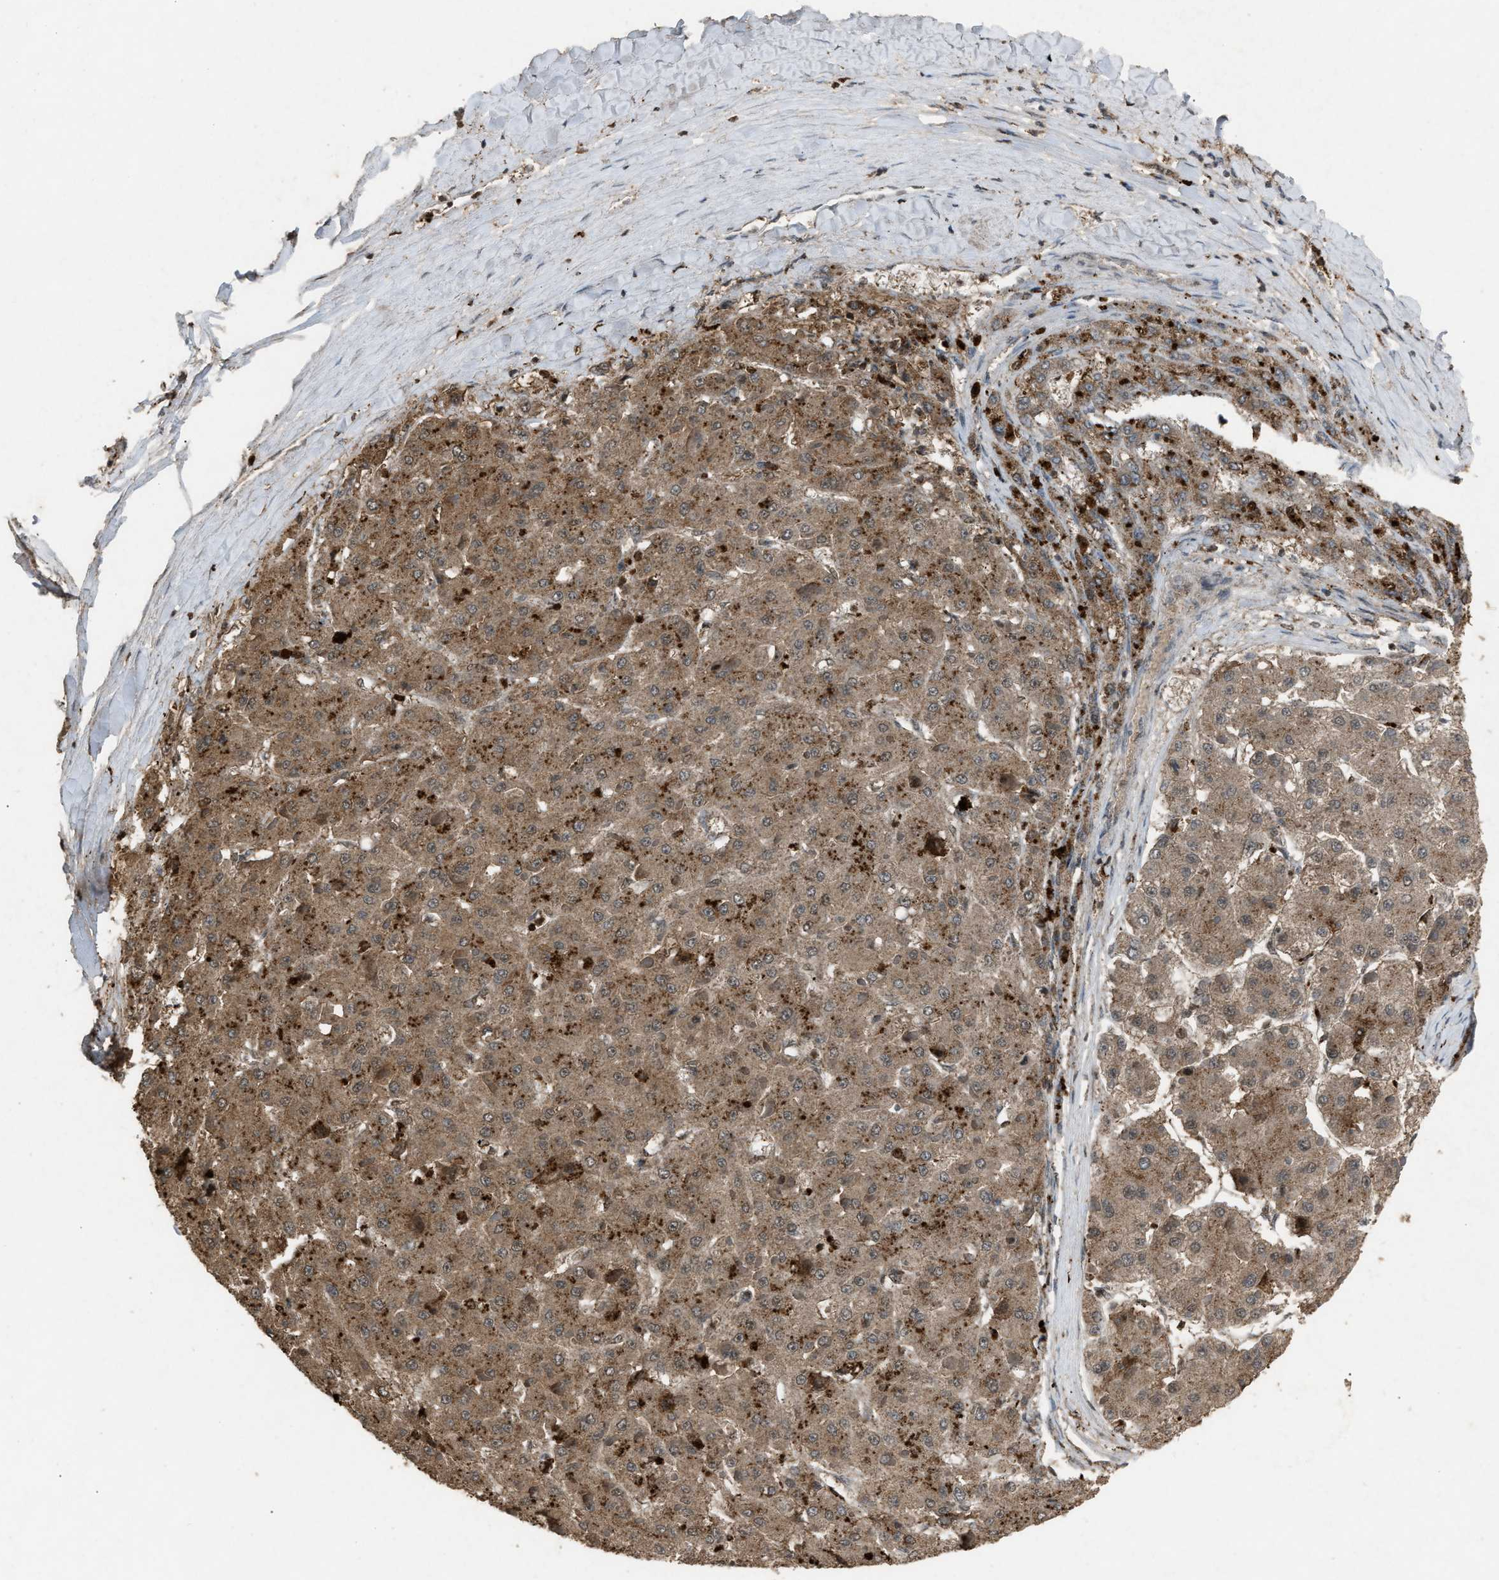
{"staining": {"intensity": "moderate", "quantity": ">75%", "location": "cytoplasmic/membranous"}, "tissue": "liver cancer", "cell_type": "Tumor cells", "image_type": "cancer", "snomed": [{"axis": "morphology", "description": "Carcinoma, Hepatocellular, NOS"}, {"axis": "topography", "description": "Liver"}], "caption": "The image exhibits a brown stain indicating the presence of a protein in the cytoplasmic/membranous of tumor cells in liver cancer. (IHC, brightfield microscopy, high magnification).", "gene": "PSMD1", "patient": {"sex": "female", "age": 73}}